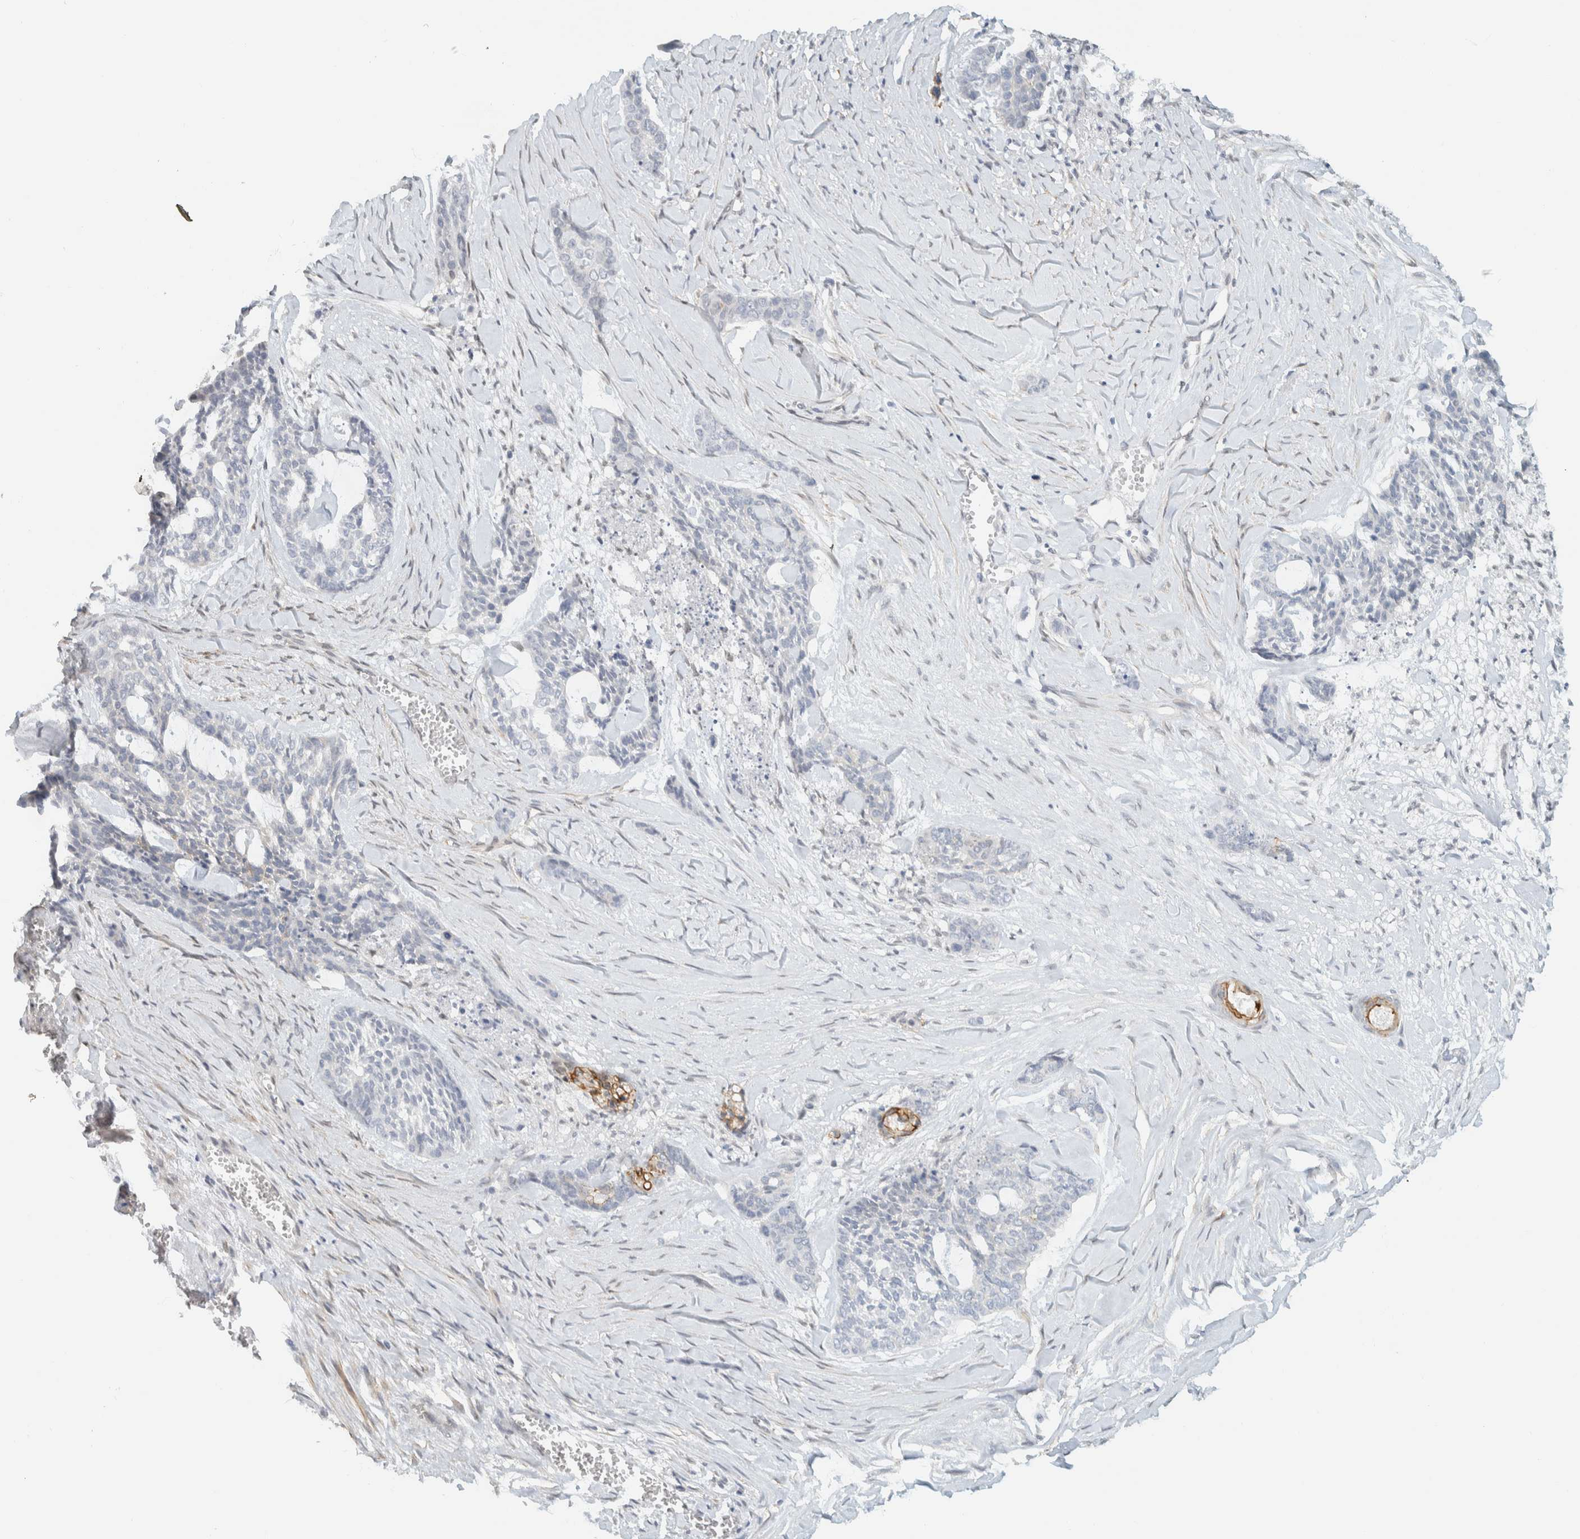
{"staining": {"intensity": "negative", "quantity": "none", "location": "none"}, "tissue": "skin cancer", "cell_type": "Tumor cells", "image_type": "cancer", "snomed": [{"axis": "morphology", "description": "Basal cell carcinoma"}, {"axis": "topography", "description": "Skin"}], "caption": "Image shows no significant protein expression in tumor cells of skin basal cell carcinoma.", "gene": "C1QTNF12", "patient": {"sex": "female", "age": 64}}